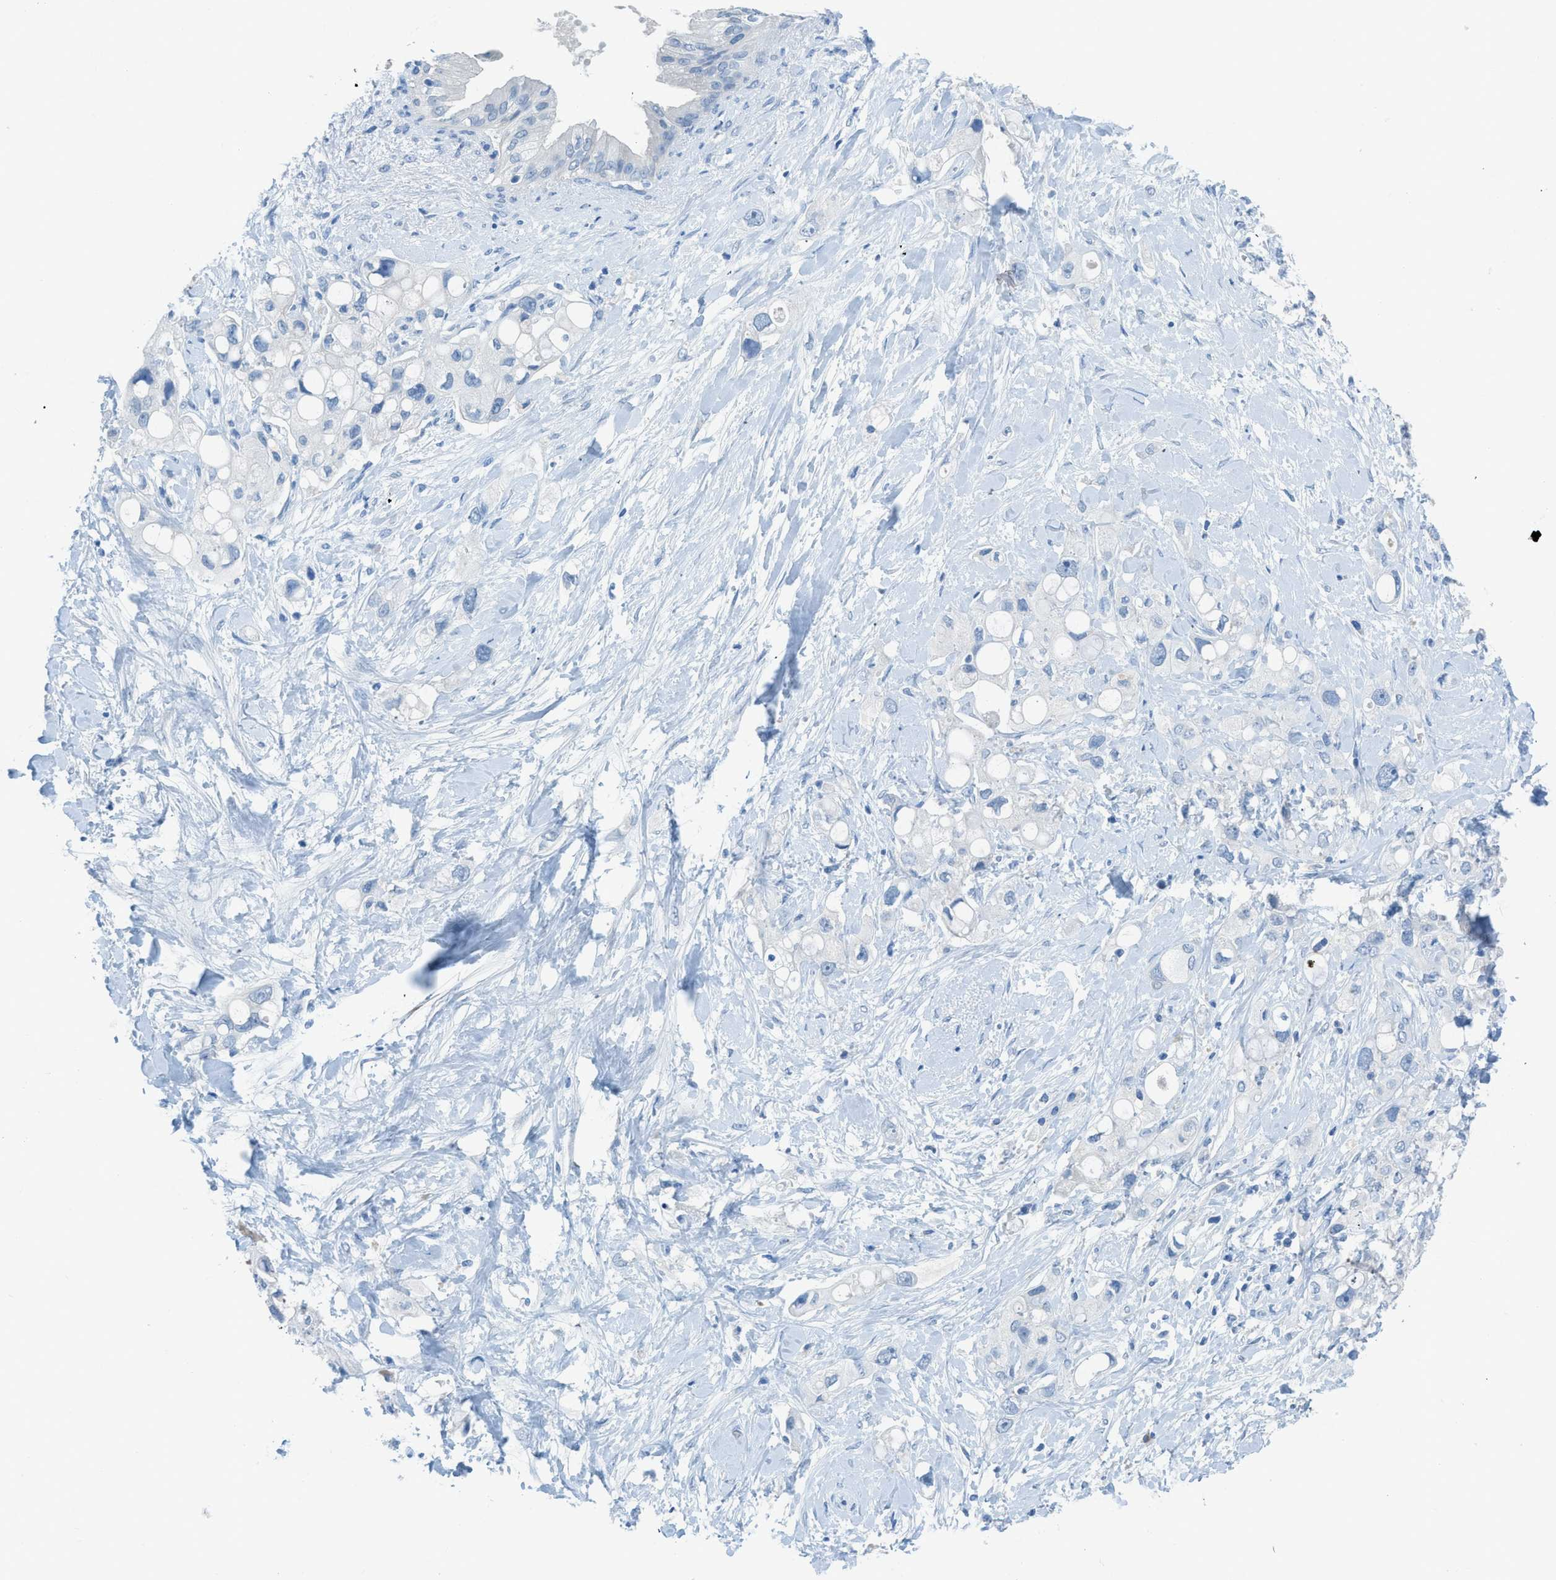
{"staining": {"intensity": "negative", "quantity": "none", "location": "none"}, "tissue": "pancreatic cancer", "cell_type": "Tumor cells", "image_type": "cancer", "snomed": [{"axis": "morphology", "description": "Adenocarcinoma, NOS"}, {"axis": "topography", "description": "Pancreas"}], "caption": "The photomicrograph exhibits no significant expression in tumor cells of pancreatic adenocarcinoma.", "gene": "ACAN", "patient": {"sex": "female", "age": 56}}